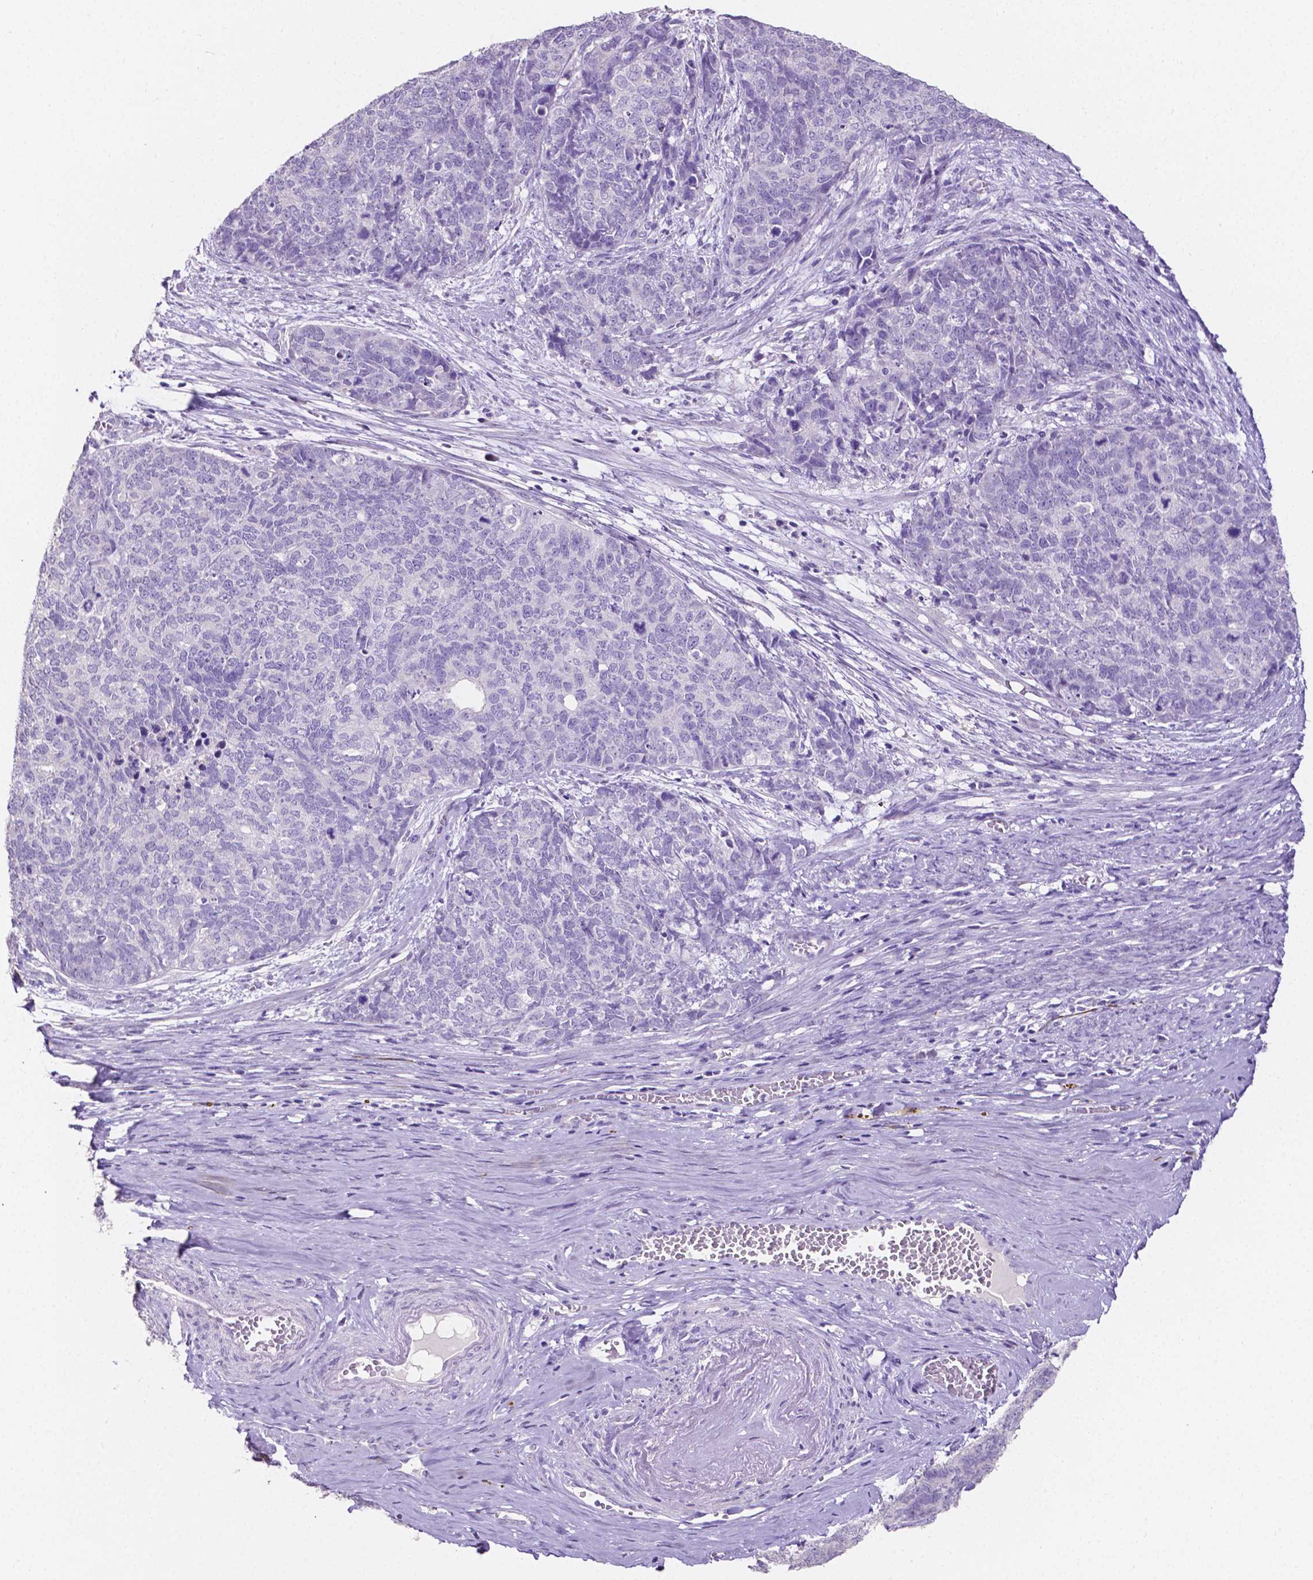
{"staining": {"intensity": "negative", "quantity": "none", "location": "none"}, "tissue": "cervical cancer", "cell_type": "Tumor cells", "image_type": "cancer", "snomed": [{"axis": "morphology", "description": "Squamous cell carcinoma, NOS"}, {"axis": "topography", "description": "Cervix"}], "caption": "High magnification brightfield microscopy of cervical cancer (squamous cell carcinoma) stained with DAB (3,3'-diaminobenzidine) (brown) and counterstained with hematoxylin (blue): tumor cells show no significant staining.", "gene": "SLC22A2", "patient": {"sex": "female", "age": 63}}